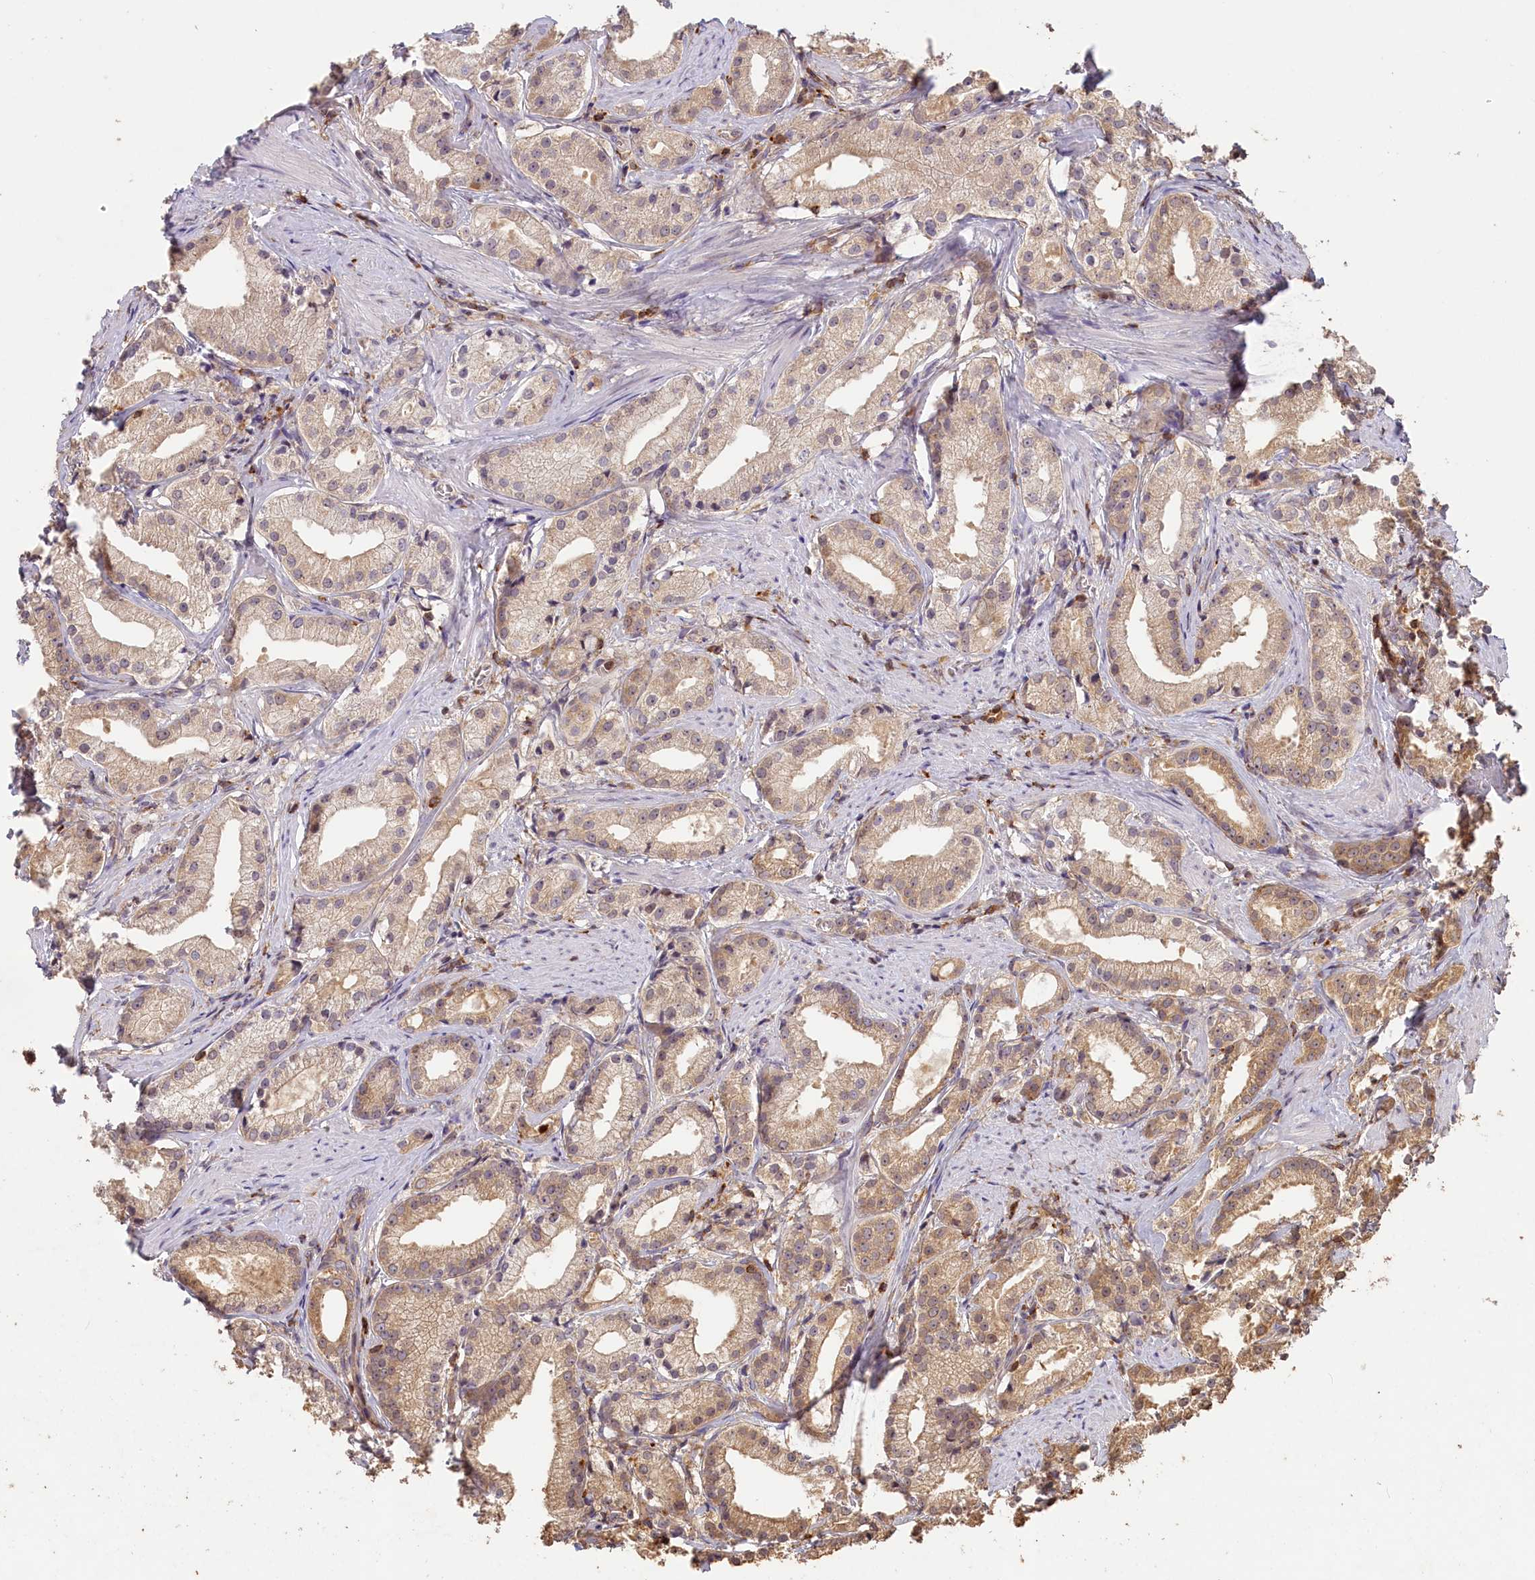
{"staining": {"intensity": "weak", "quantity": ">75%", "location": "cytoplasmic/membranous"}, "tissue": "prostate cancer", "cell_type": "Tumor cells", "image_type": "cancer", "snomed": [{"axis": "morphology", "description": "Adenocarcinoma, Low grade"}, {"axis": "topography", "description": "Prostate"}], "caption": "Prostate cancer (adenocarcinoma (low-grade)) was stained to show a protein in brown. There is low levels of weak cytoplasmic/membranous staining in about >75% of tumor cells. (DAB IHC, brown staining for protein, blue staining for nuclei).", "gene": "MADD", "patient": {"sex": "male", "age": 57}}